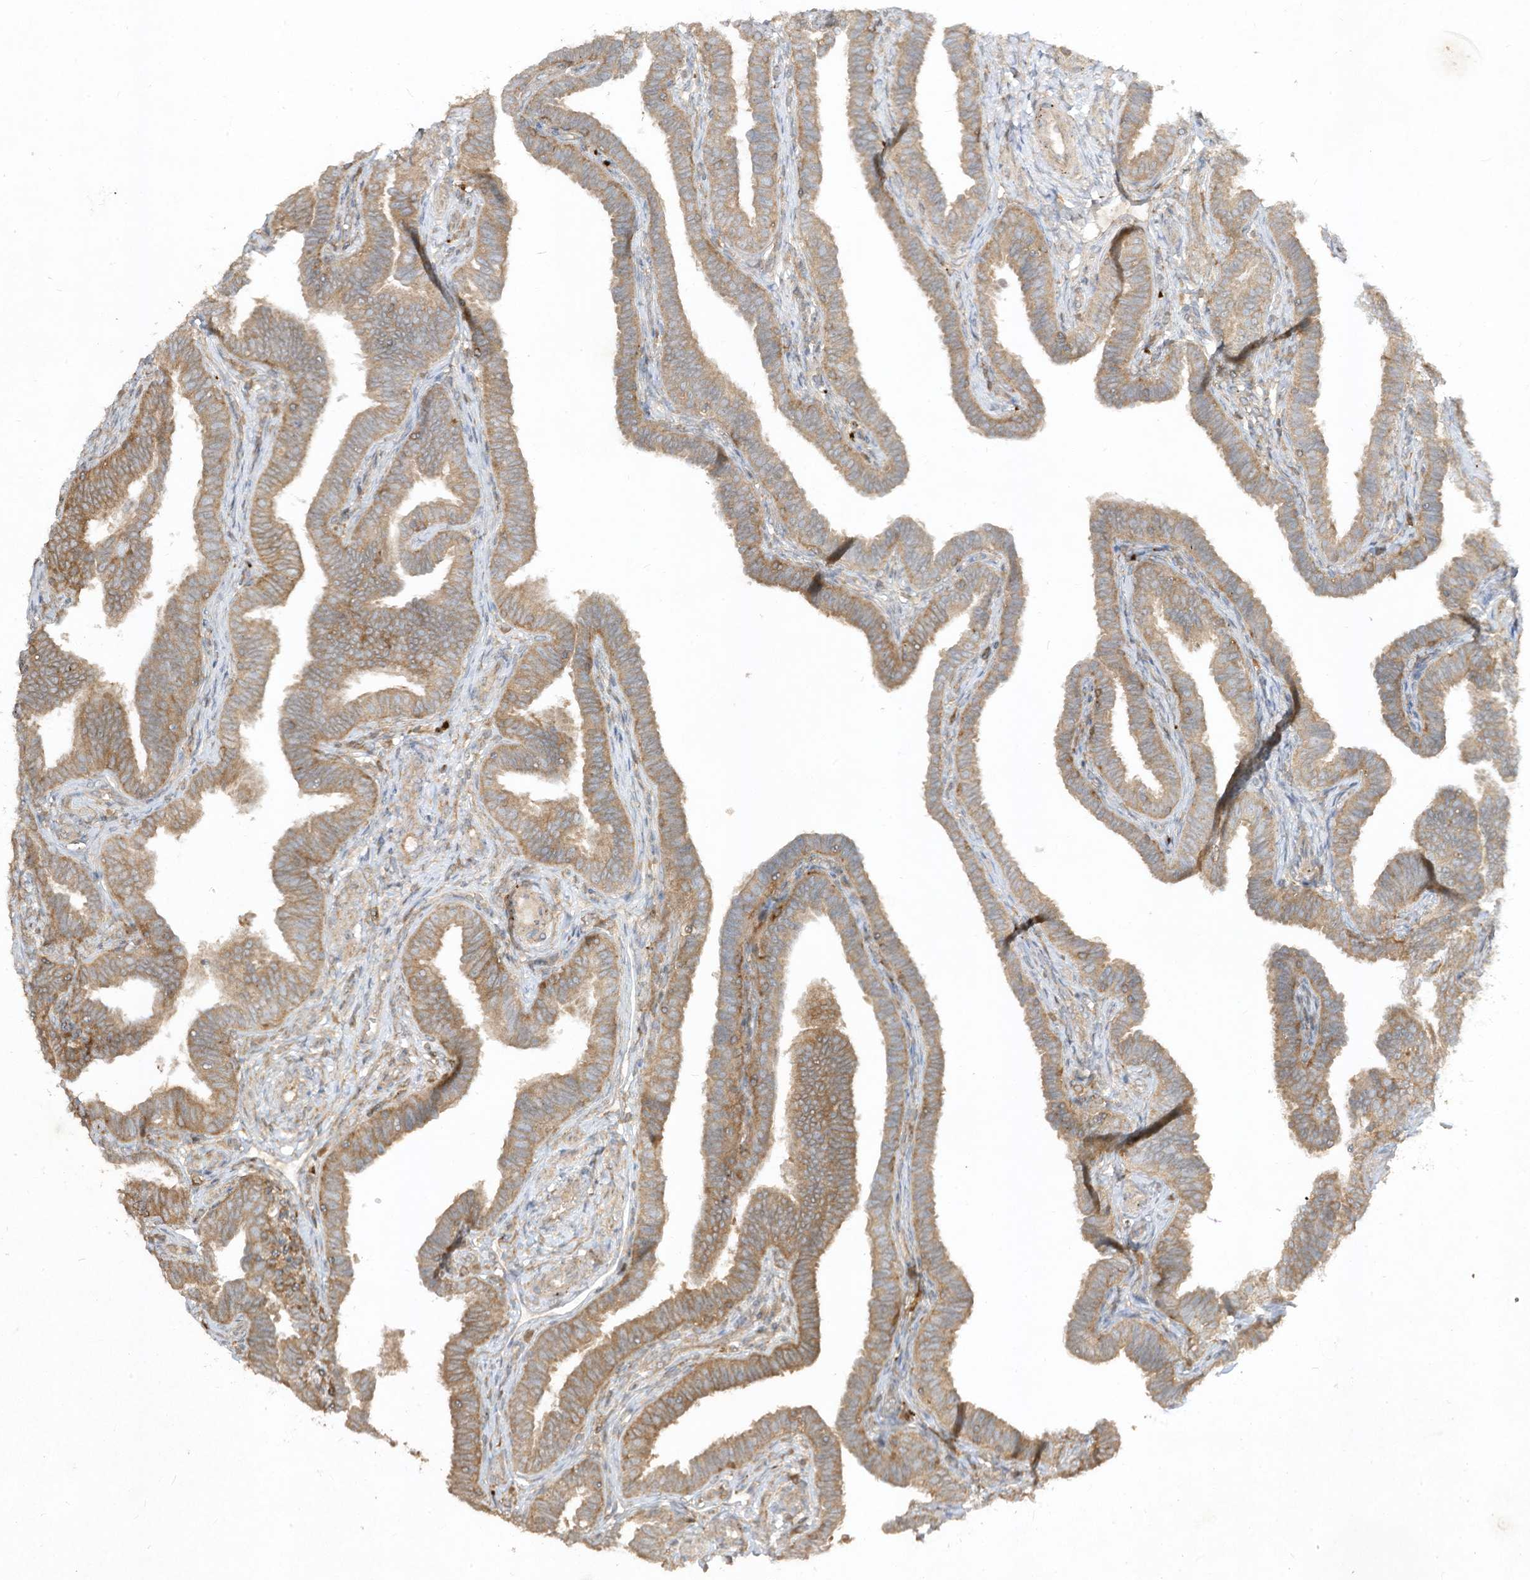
{"staining": {"intensity": "moderate", "quantity": ">75%", "location": "cytoplasmic/membranous"}, "tissue": "fallopian tube", "cell_type": "Glandular cells", "image_type": "normal", "snomed": [{"axis": "morphology", "description": "Normal tissue, NOS"}, {"axis": "topography", "description": "Fallopian tube"}], "caption": "Immunohistochemical staining of unremarkable fallopian tube displays medium levels of moderate cytoplasmic/membranous expression in approximately >75% of glandular cells.", "gene": "LDAH", "patient": {"sex": "female", "age": 39}}